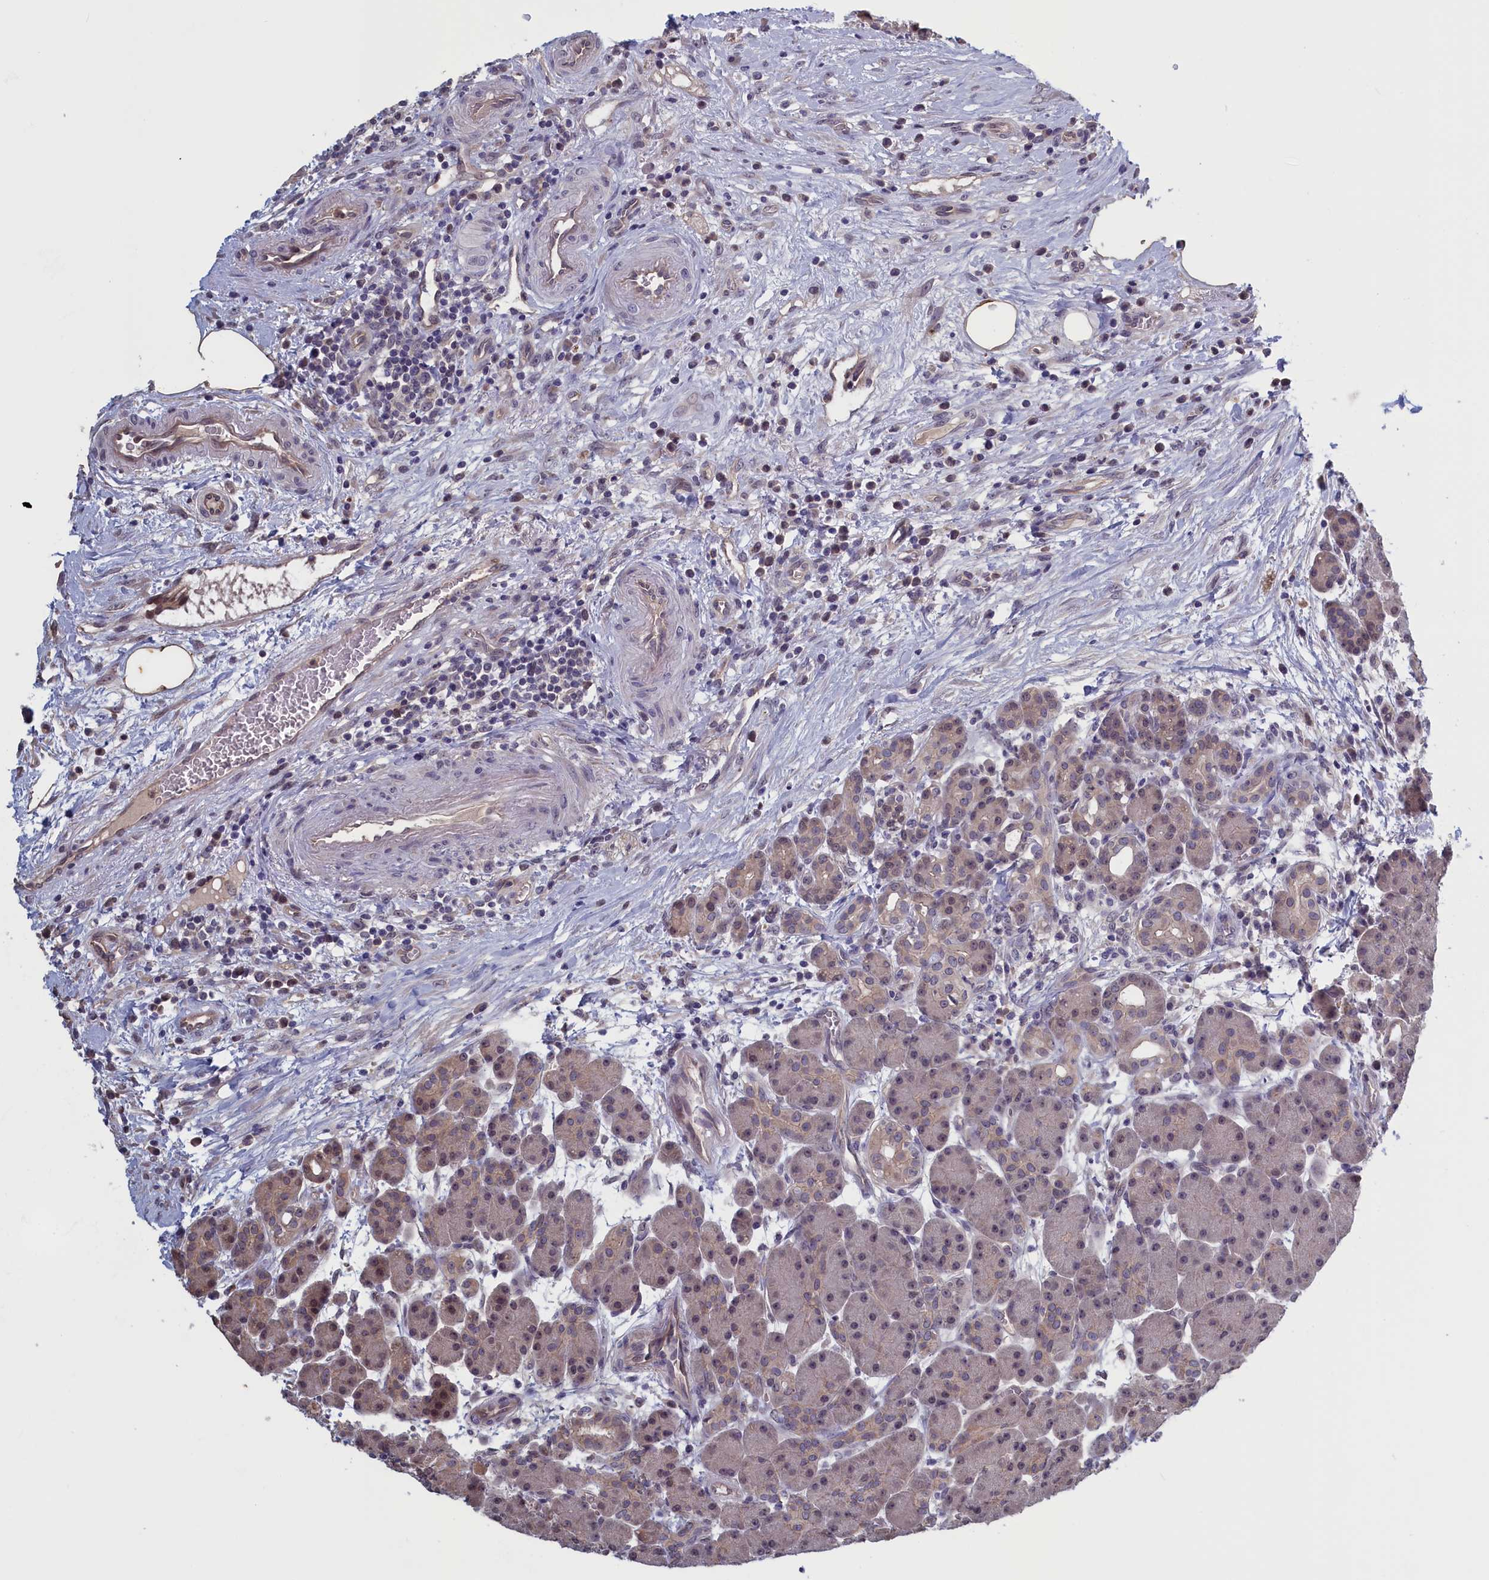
{"staining": {"intensity": "weak", "quantity": "<25%", "location": "cytoplasmic/membranous,nuclear"}, "tissue": "pancreas", "cell_type": "Exocrine glandular cells", "image_type": "normal", "snomed": [{"axis": "morphology", "description": "Normal tissue, NOS"}, {"axis": "topography", "description": "Pancreas"}], "caption": "The histopathology image reveals no significant positivity in exocrine glandular cells of pancreas. (DAB immunohistochemistry with hematoxylin counter stain).", "gene": "PLP2", "patient": {"sex": "male", "age": 63}}